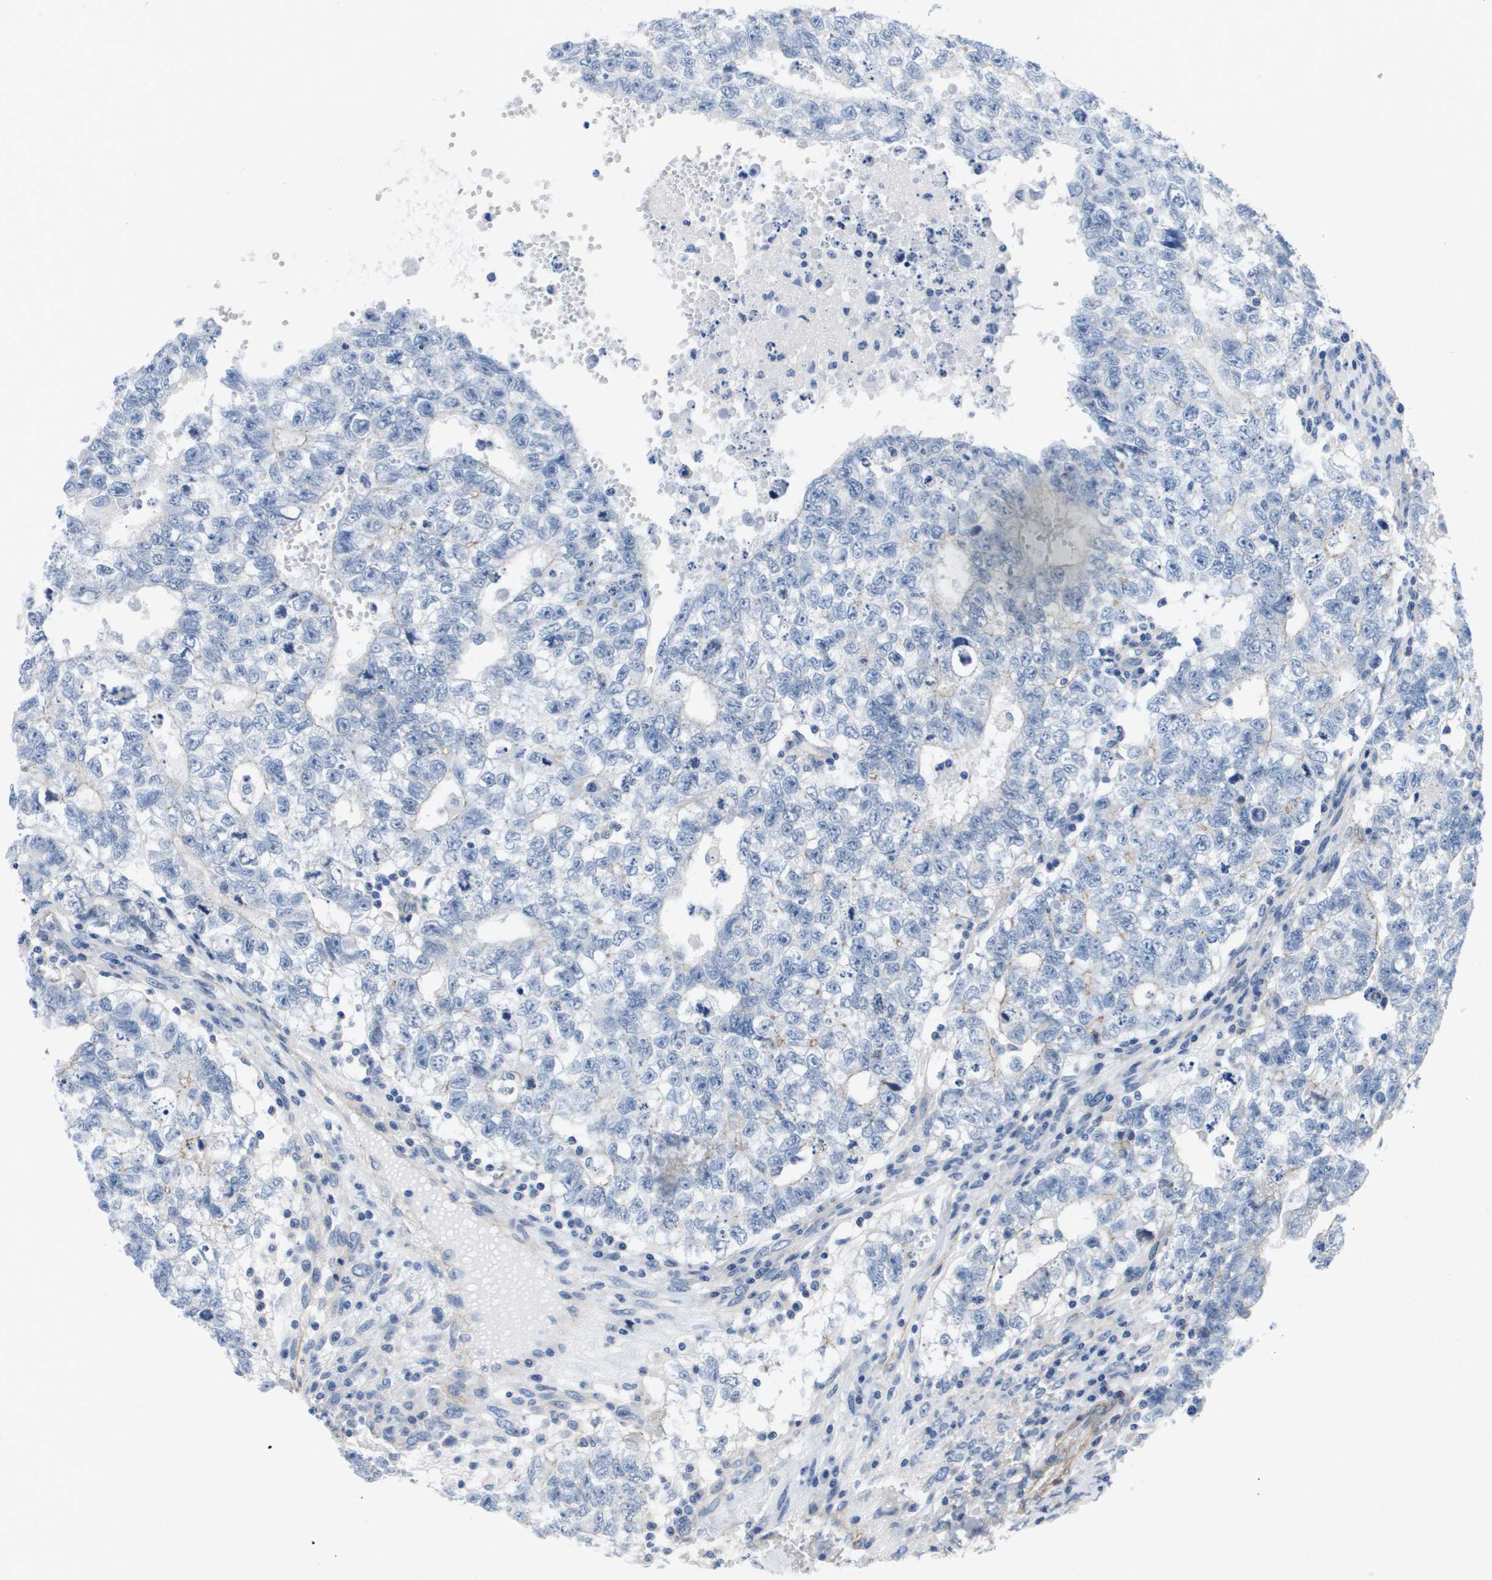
{"staining": {"intensity": "negative", "quantity": "none", "location": "none"}, "tissue": "testis cancer", "cell_type": "Tumor cells", "image_type": "cancer", "snomed": [{"axis": "morphology", "description": "Seminoma, NOS"}, {"axis": "morphology", "description": "Carcinoma, Embryonal, NOS"}, {"axis": "topography", "description": "Testis"}], "caption": "This histopathology image is of testis embryonal carcinoma stained with IHC to label a protein in brown with the nuclei are counter-stained blue. There is no expression in tumor cells. (IHC, brightfield microscopy, high magnification).", "gene": "LPP", "patient": {"sex": "male", "age": 38}}